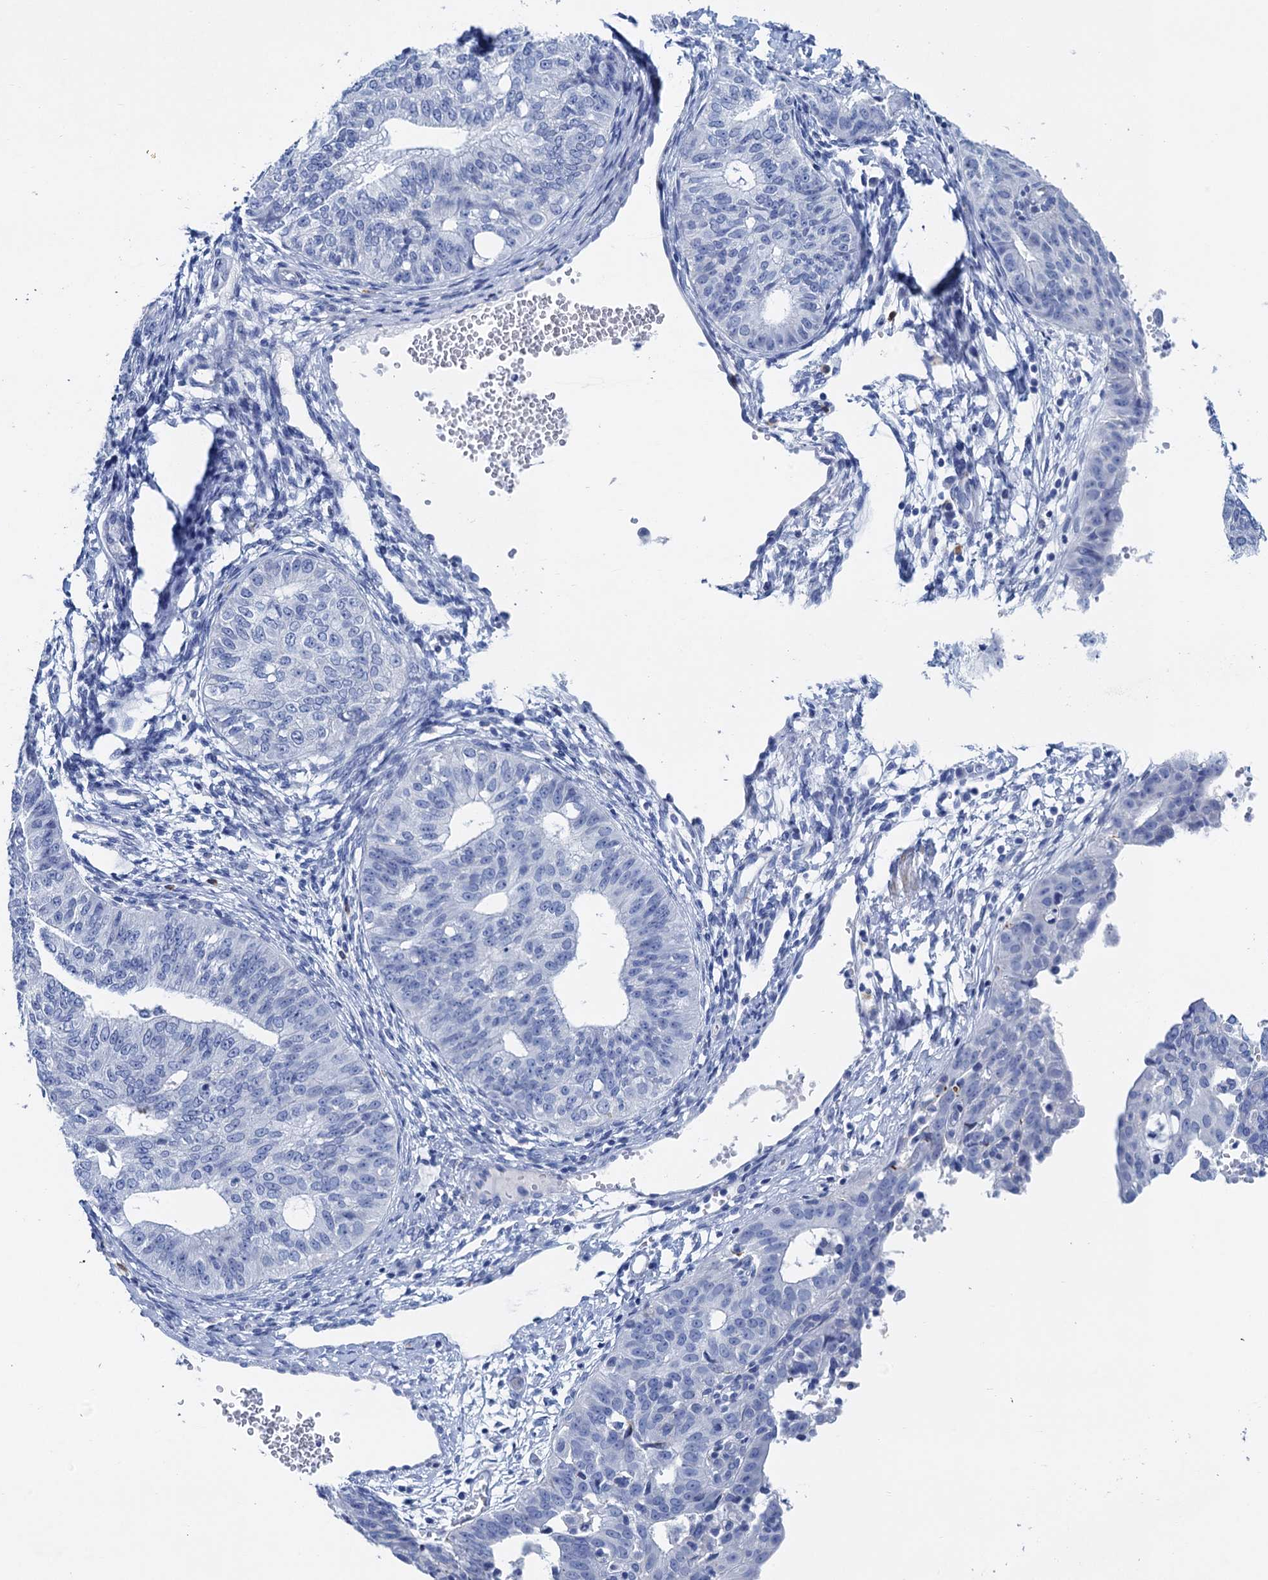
{"staining": {"intensity": "negative", "quantity": "none", "location": "none"}, "tissue": "endometrial cancer", "cell_type": "Tumor cells", "image_type": "cancer", "snomed": [{"axis": "morphology", "description": "Adenocarcinoma, NOS"}, {"axis": "topography", "description": "Endometrium"}], "caption": "Photomicrograph shows no significant protein positivity in tumor cells of endometrial cancer.", "gene": "NLRP10", "patient": {"sex": "female", "age": 32}}